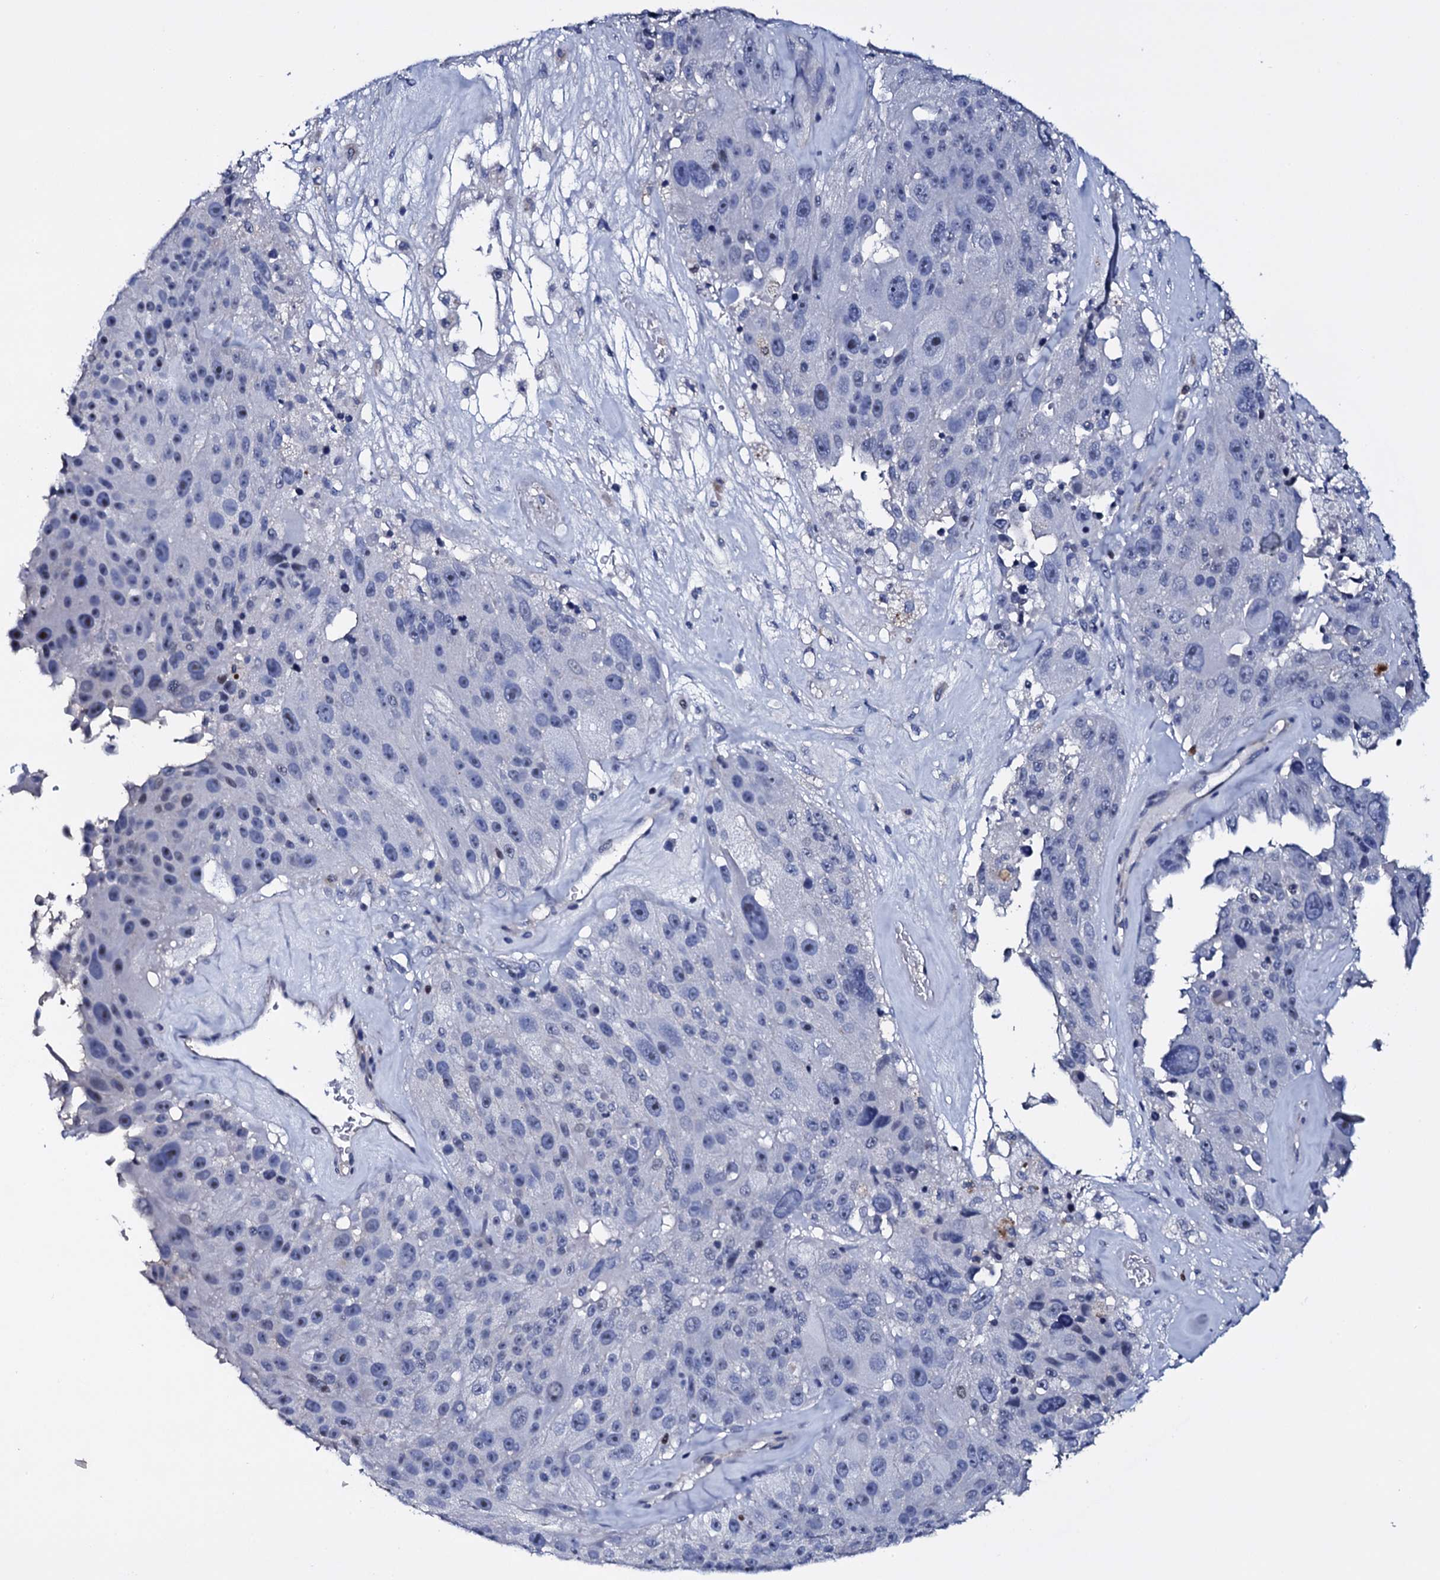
{"staining": {"intensity": "negative", "quantity": "none", "location": "none"}, "tissue": "melanoma", "cell_type": "Tumor cells", "image_type": "cancer", "snomed": [{"axis": "morphology", "description": "Malignant melanoma, Metastatic site"}, {"axis": "topography", "description": "Lymph node"}], "caption": "Immunohistochemistry micrograph of neoplastic tissue: malignant melanoma (metastatic site) stained with DAB (3,3'-diaminobenzidine) demonstrates no significant protein expression in tumor cells.", "gene": "NPM2", "patient": {"sex": "male", "age": 62}}